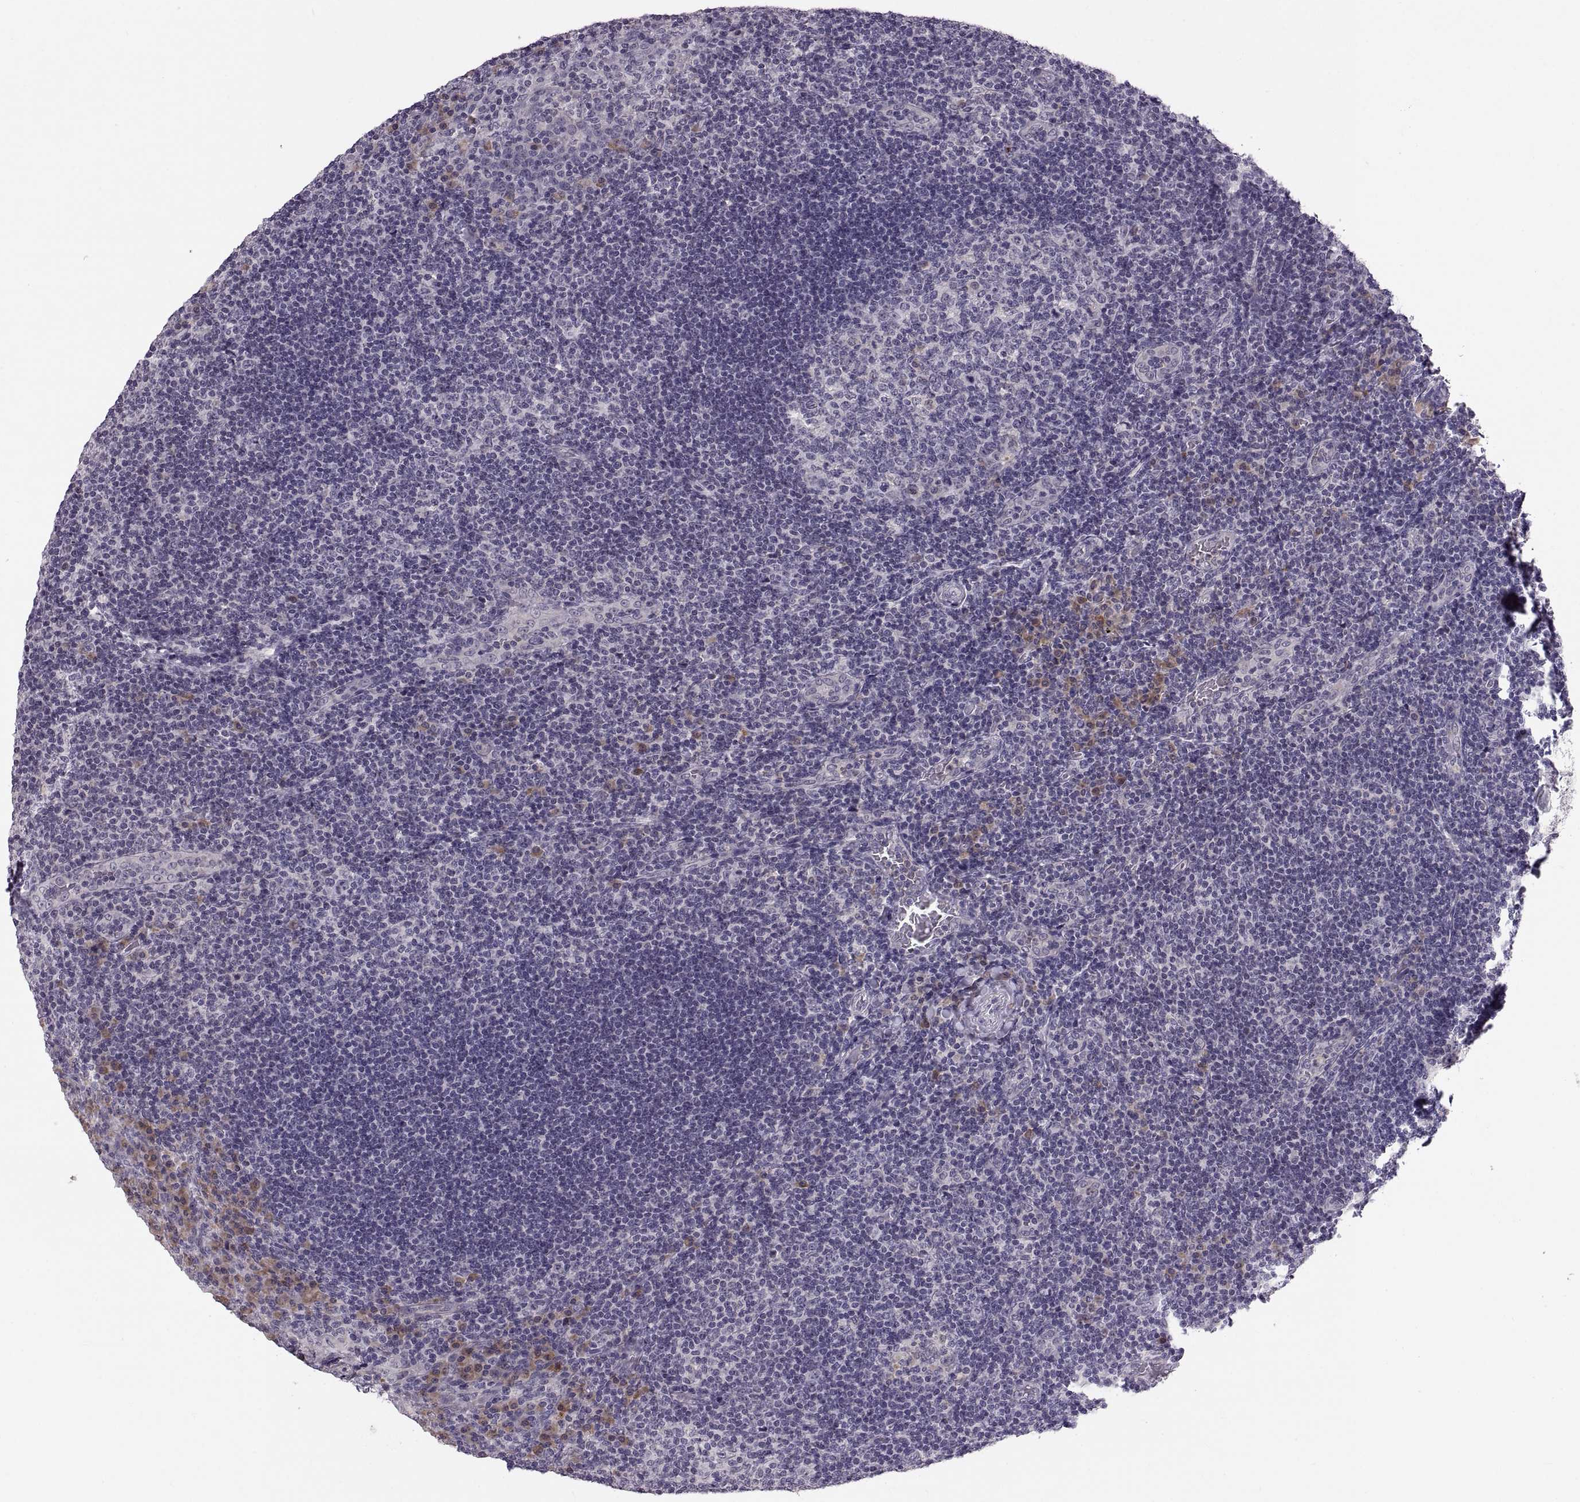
{"staining": {"intensity": "negative", "quantity": "none", "location": "none"}, "tissue": "tonsil", "cell_type": "Germinal center cells", "image_type": "normal", "snomed": [{"axis": "morphology", "description": "Normal tissue, NOS"}, {"axis": "topography", "description": "Tonsil"}], "caption": "This micrograph is of unremarkable tonsil stained with IHC to label a protein in brown with the nuclei are counter-stained blue. There is no expression in germinal center cells. (DAB immunohistochemistry (IHC) with hematoxylin counter stain).", "gene": "ADH6", "patient": {"sex": "male", "age": 17}}